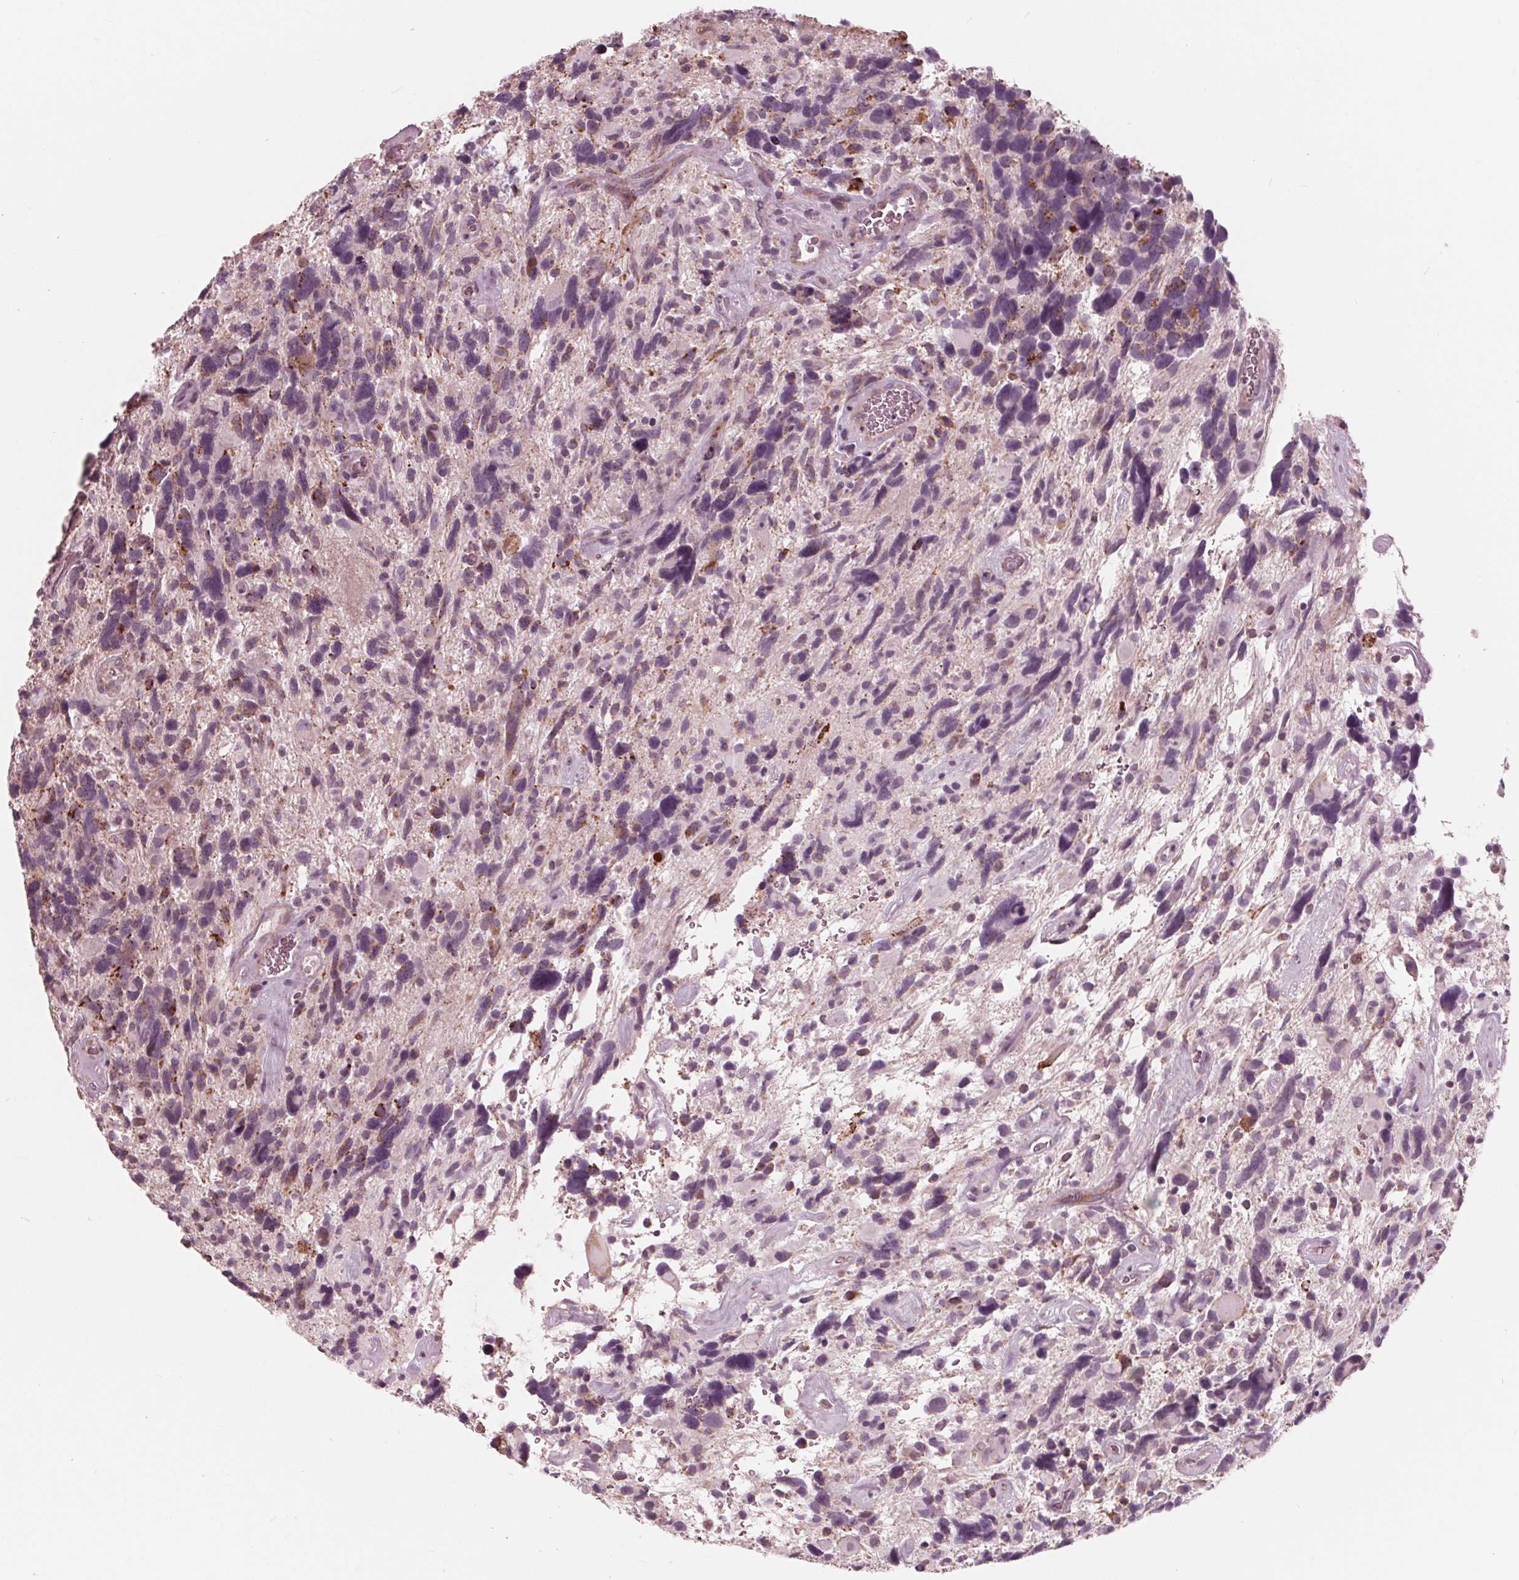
{"staining": {"intensity": "weak", "quantity": "<25%", "location": "cytoplasmic/membranous"}, "tissue": "glioma", "cell_type": "Tumor cells", "image_type": "cancer", "snomed": [{"axis": "morphology", "description": "Glioma, malignant, High grade"}, {"axis": "topography", "description": "Brain"}], "caption": "IHC of human glioma demonstrates no positivity in tumor cells.", "gene": "DCAF4L2", "patient": {"sex": "male", "age": 49}}